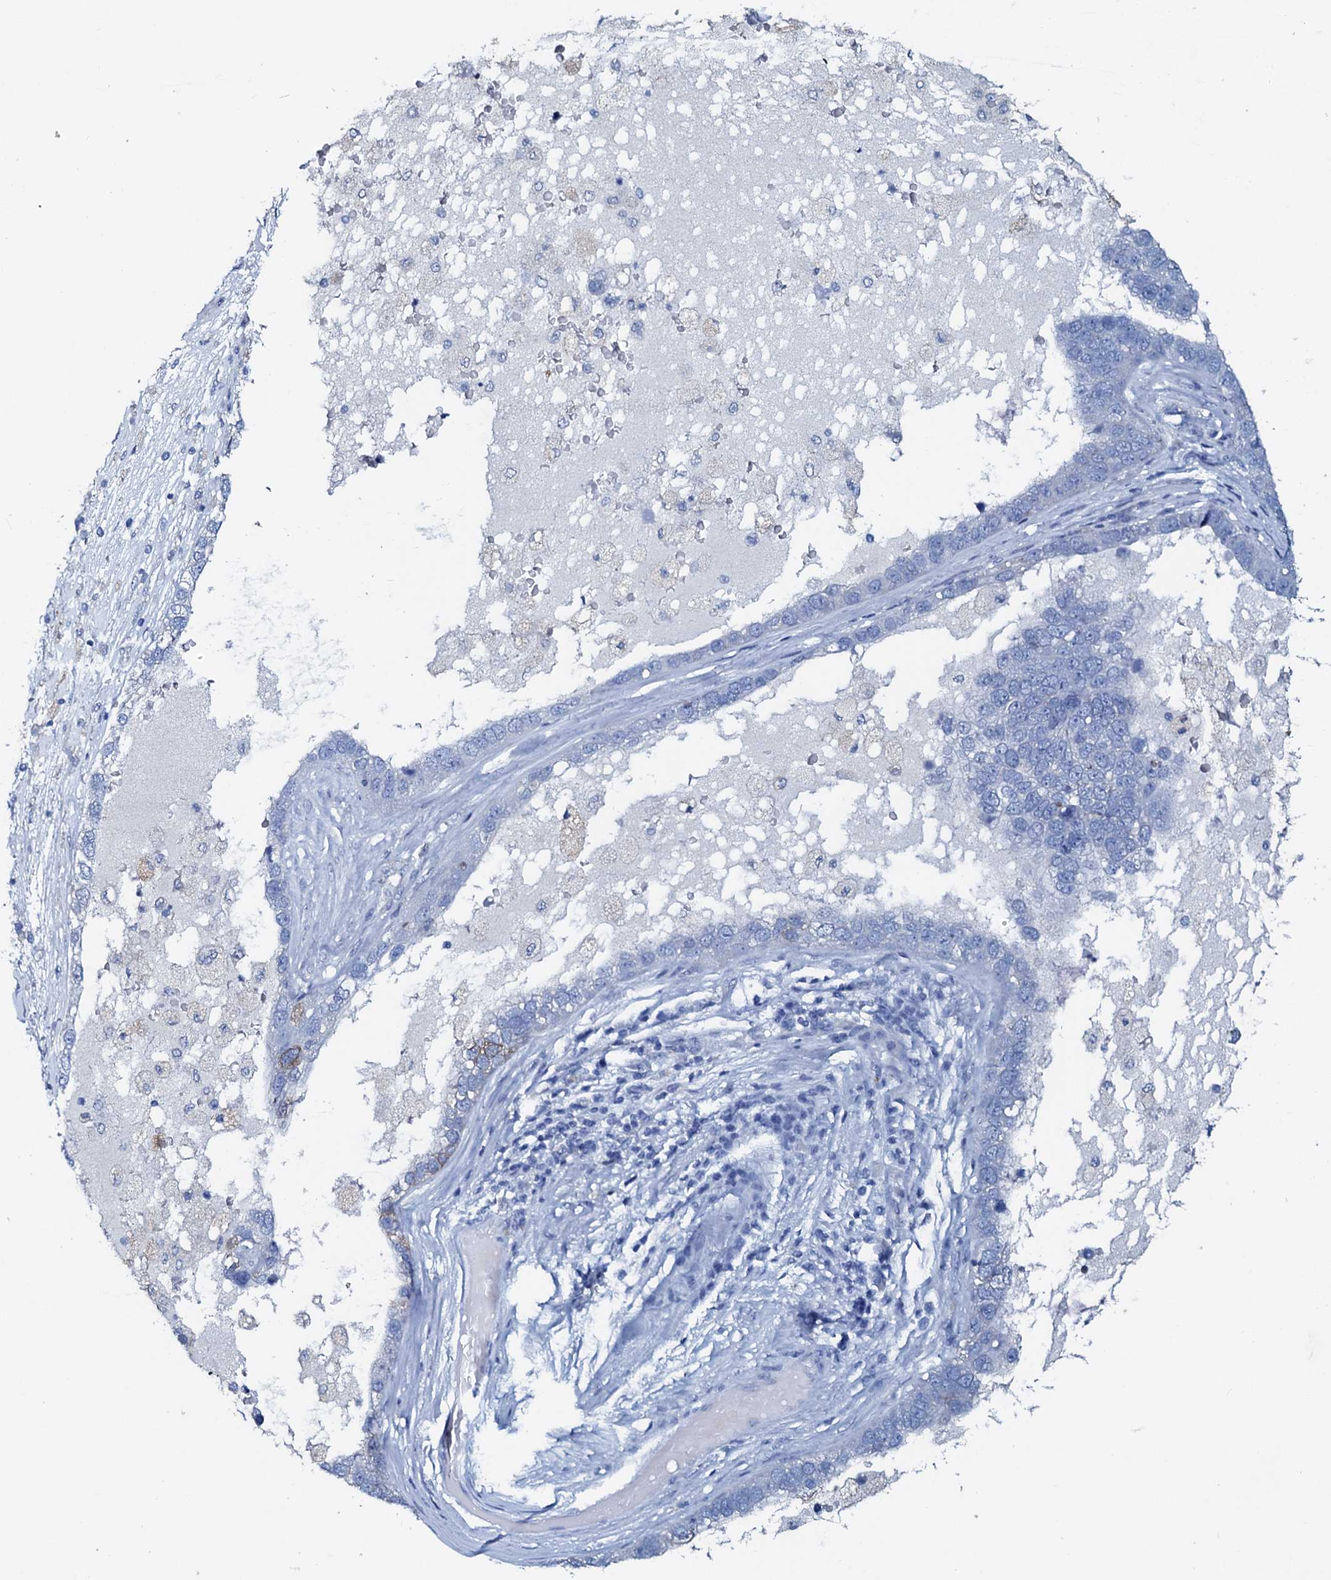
{"staining": {"intensity": "negative", "quantity": "none", "location": "none"}, "tissue": "pancreatic cancer", "cell_type": "Tumor cells", "image_type": "cancer", "snomed": [{"axis": "morphology", "description": "Adenocarcinoma, NOS"}, {"axis": "topography", "description": "Pancreas"}], "caption": "High power microscopy image of an immunohistochemistry histopathology image of pancreatic cancer, revealing no significant staining in tumor cells. (Stains: DAB immunohistochemistry with hematoxylin counter stain, Microscopy: brightfield microscopy at high magnification).", "gene": "AMER2", "patient": {"sex": "female", "age": 61}}